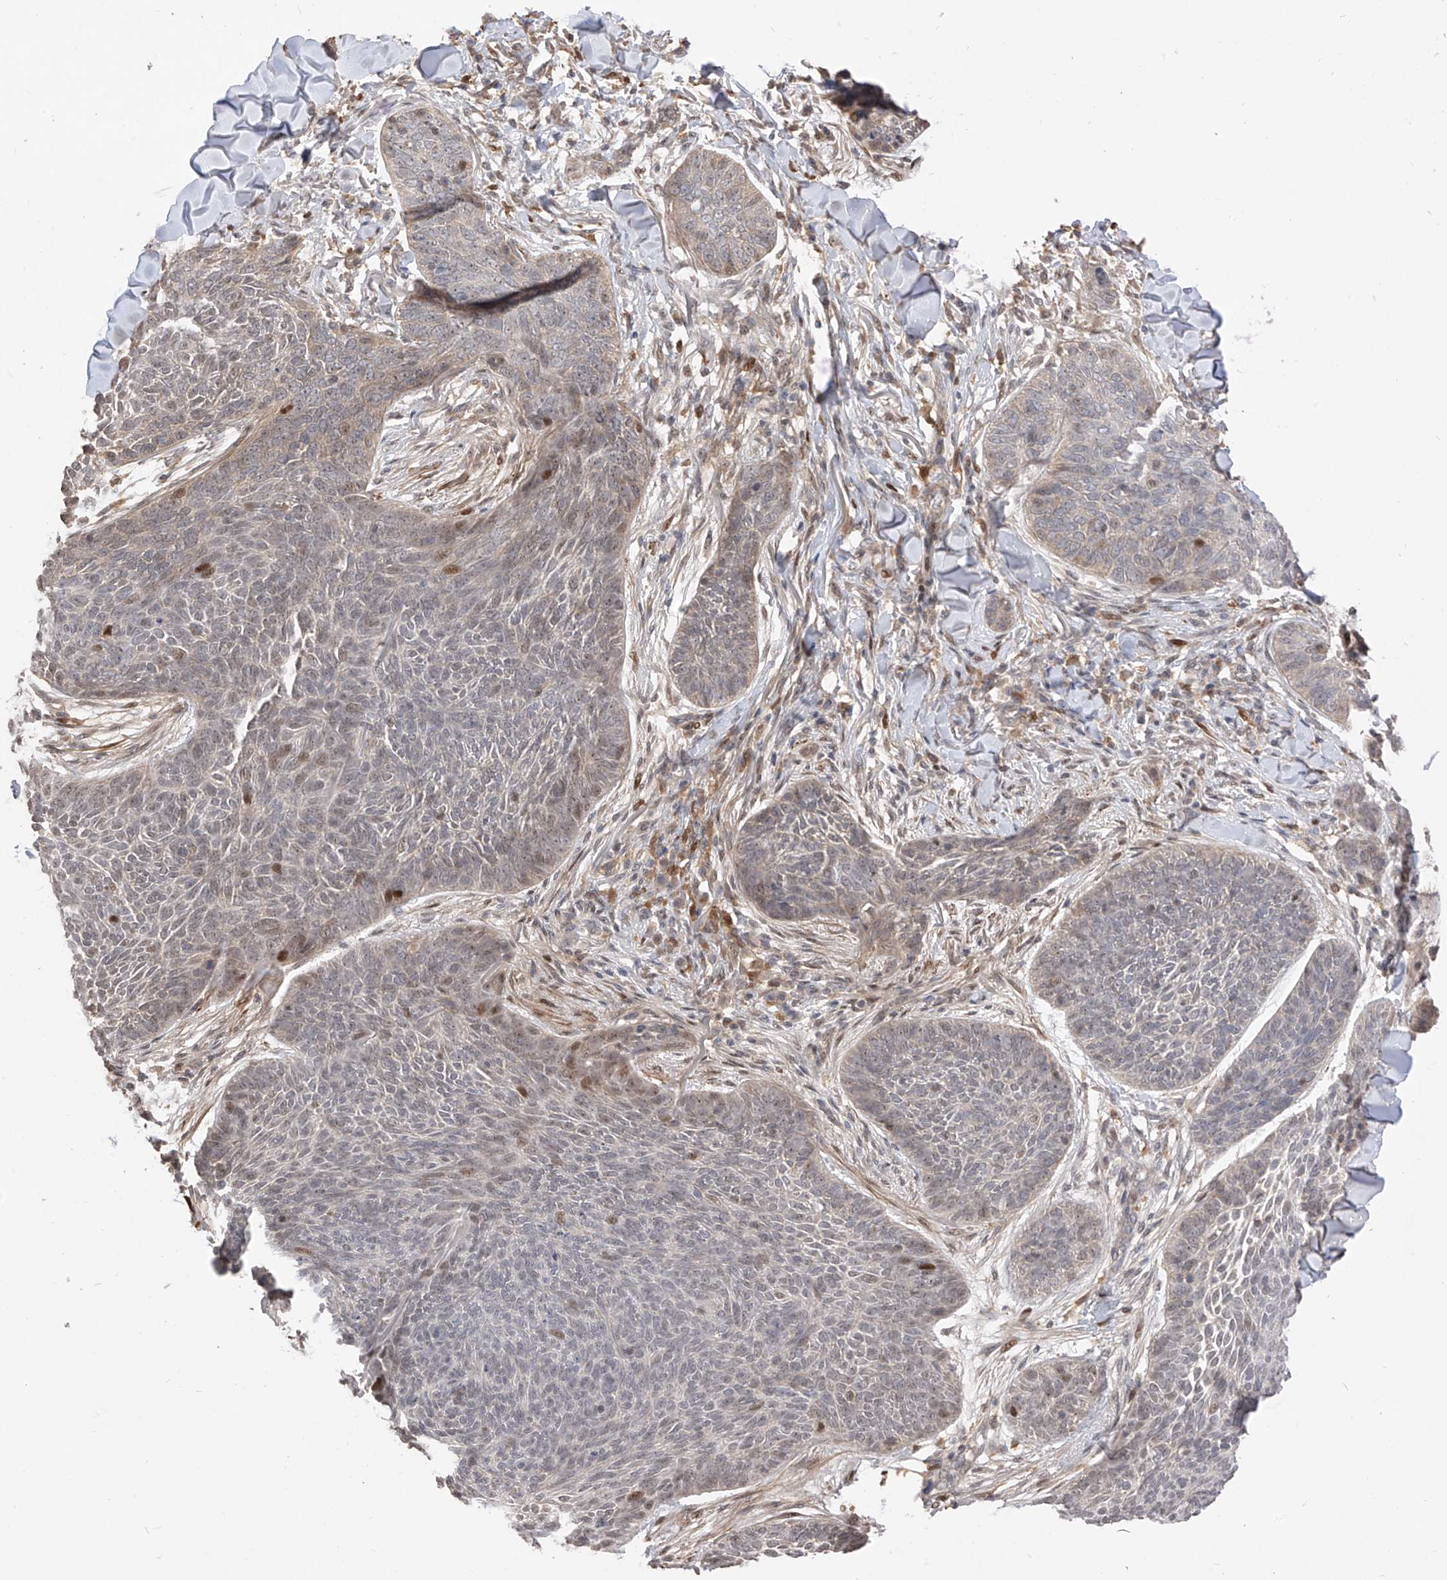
{"staining": {"intensity": "moderate", "quantity": "<25%", "location": "nuclear"}, "tissue": "skin cancer", "cell_type": "Tumor cells", "image_type": "cancer", "snomed": [{"axis": "morphology", "description": "Basal cell carcinoma"}, {"axis": "topography", "description": "Skin"}], "caption": "A brown stain labels moderate nuclear staining of a protein in human skin basal cell carcinoma tumor cells.", "gene": "LATS1", "patient": {"sex": "male", "age": 85}}